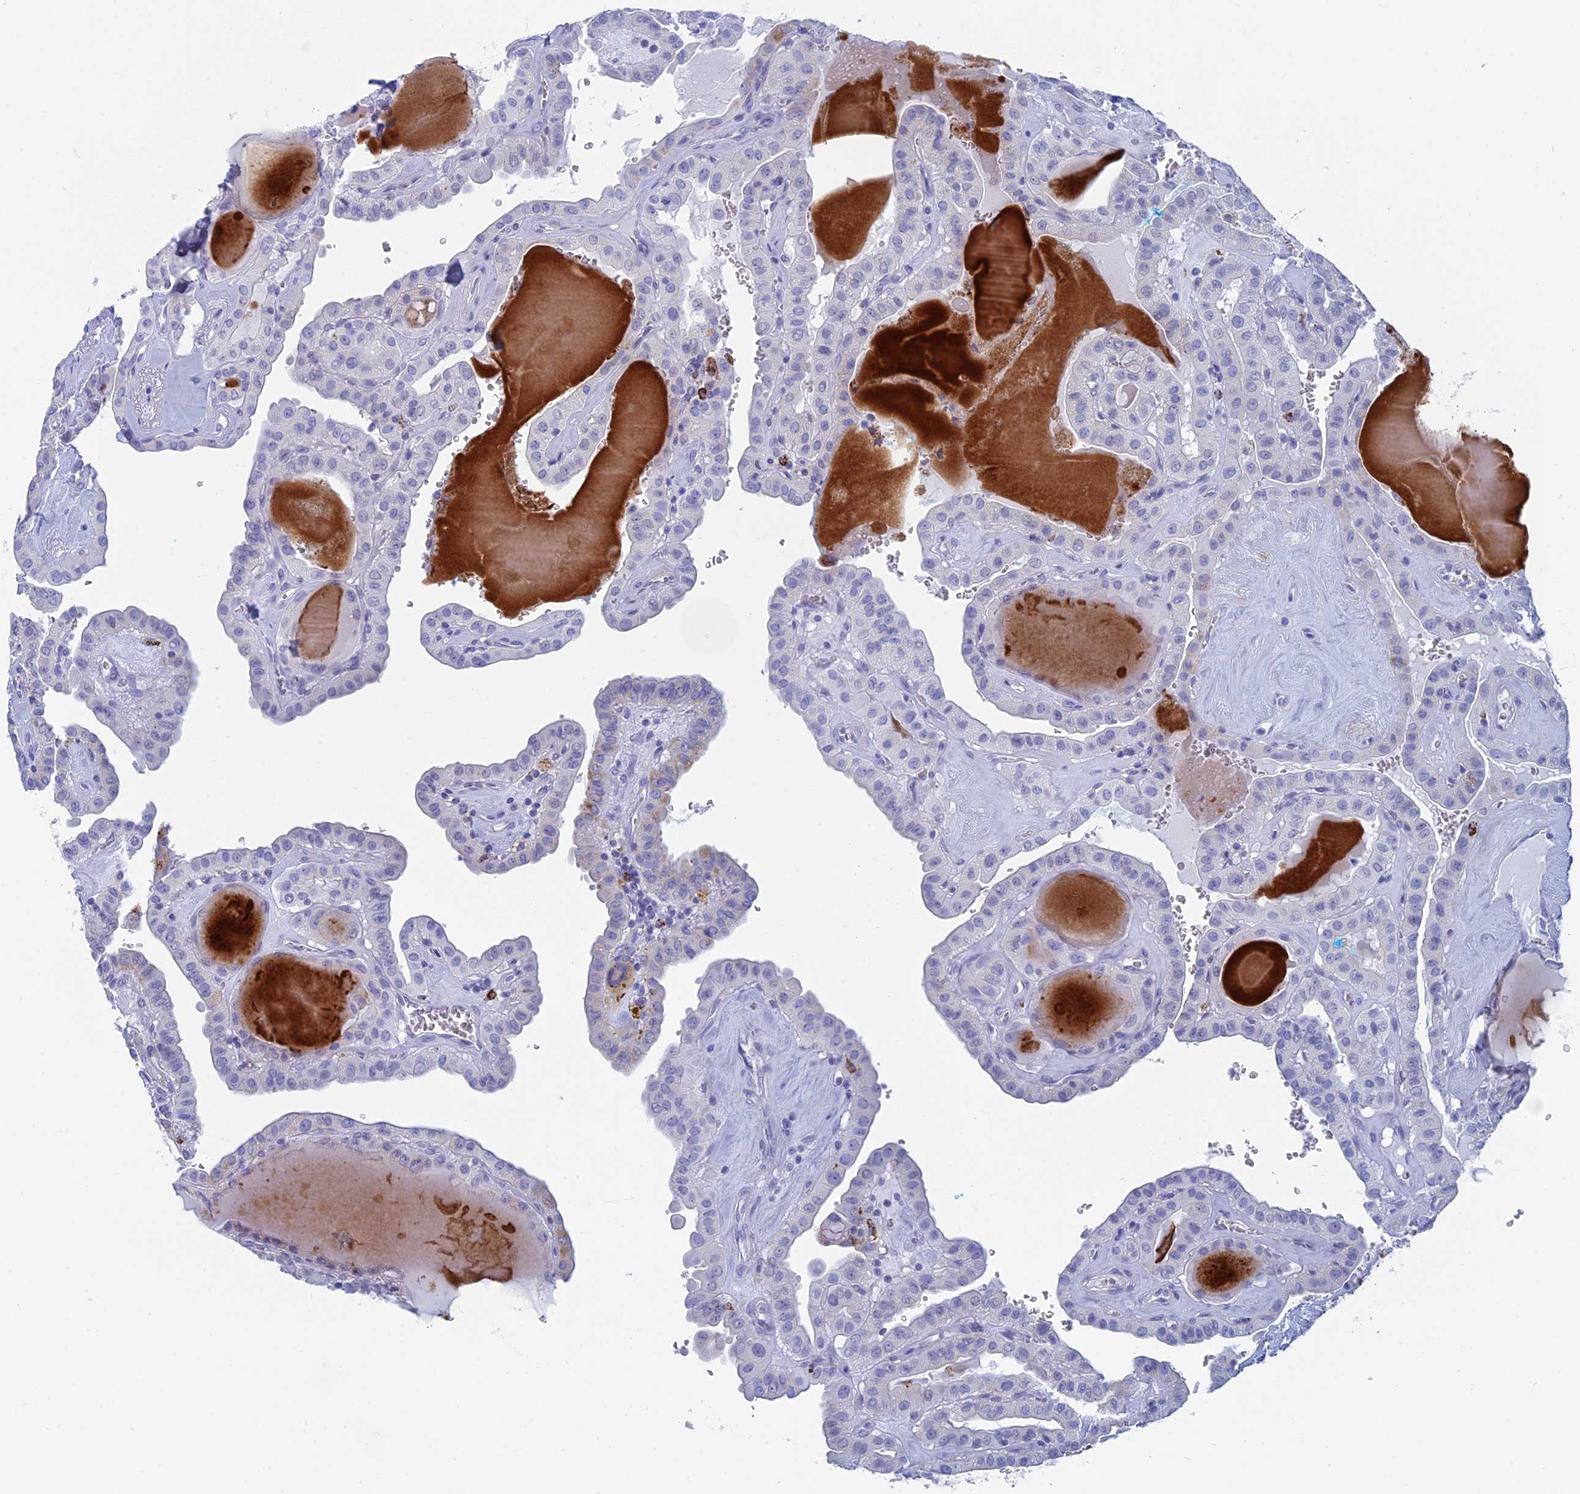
{"staining": {"intensity": "negative", "quantity": "none", "location": "none"}, "tissue": "thyroid cancer", "cell_type": "Tumor cells", "image_type": "cancer", "snomed": [{"axis": "morphology", "description": "Papillary adenocarcinoma, NOS"}, {"axis": "topography", "description": "Thyroid gland"}], "caption": "Immunohistochemistry (IHC) histopathology image of neoplastic tissue: human papillary adenocarcinoma (thyroid) stained with DAB (3,3'-diaminobenzidine) shows no significant protein positivity in tumor cells.", "gene": "ALMS1", "patient": {"sex": "male", "age": 52}}